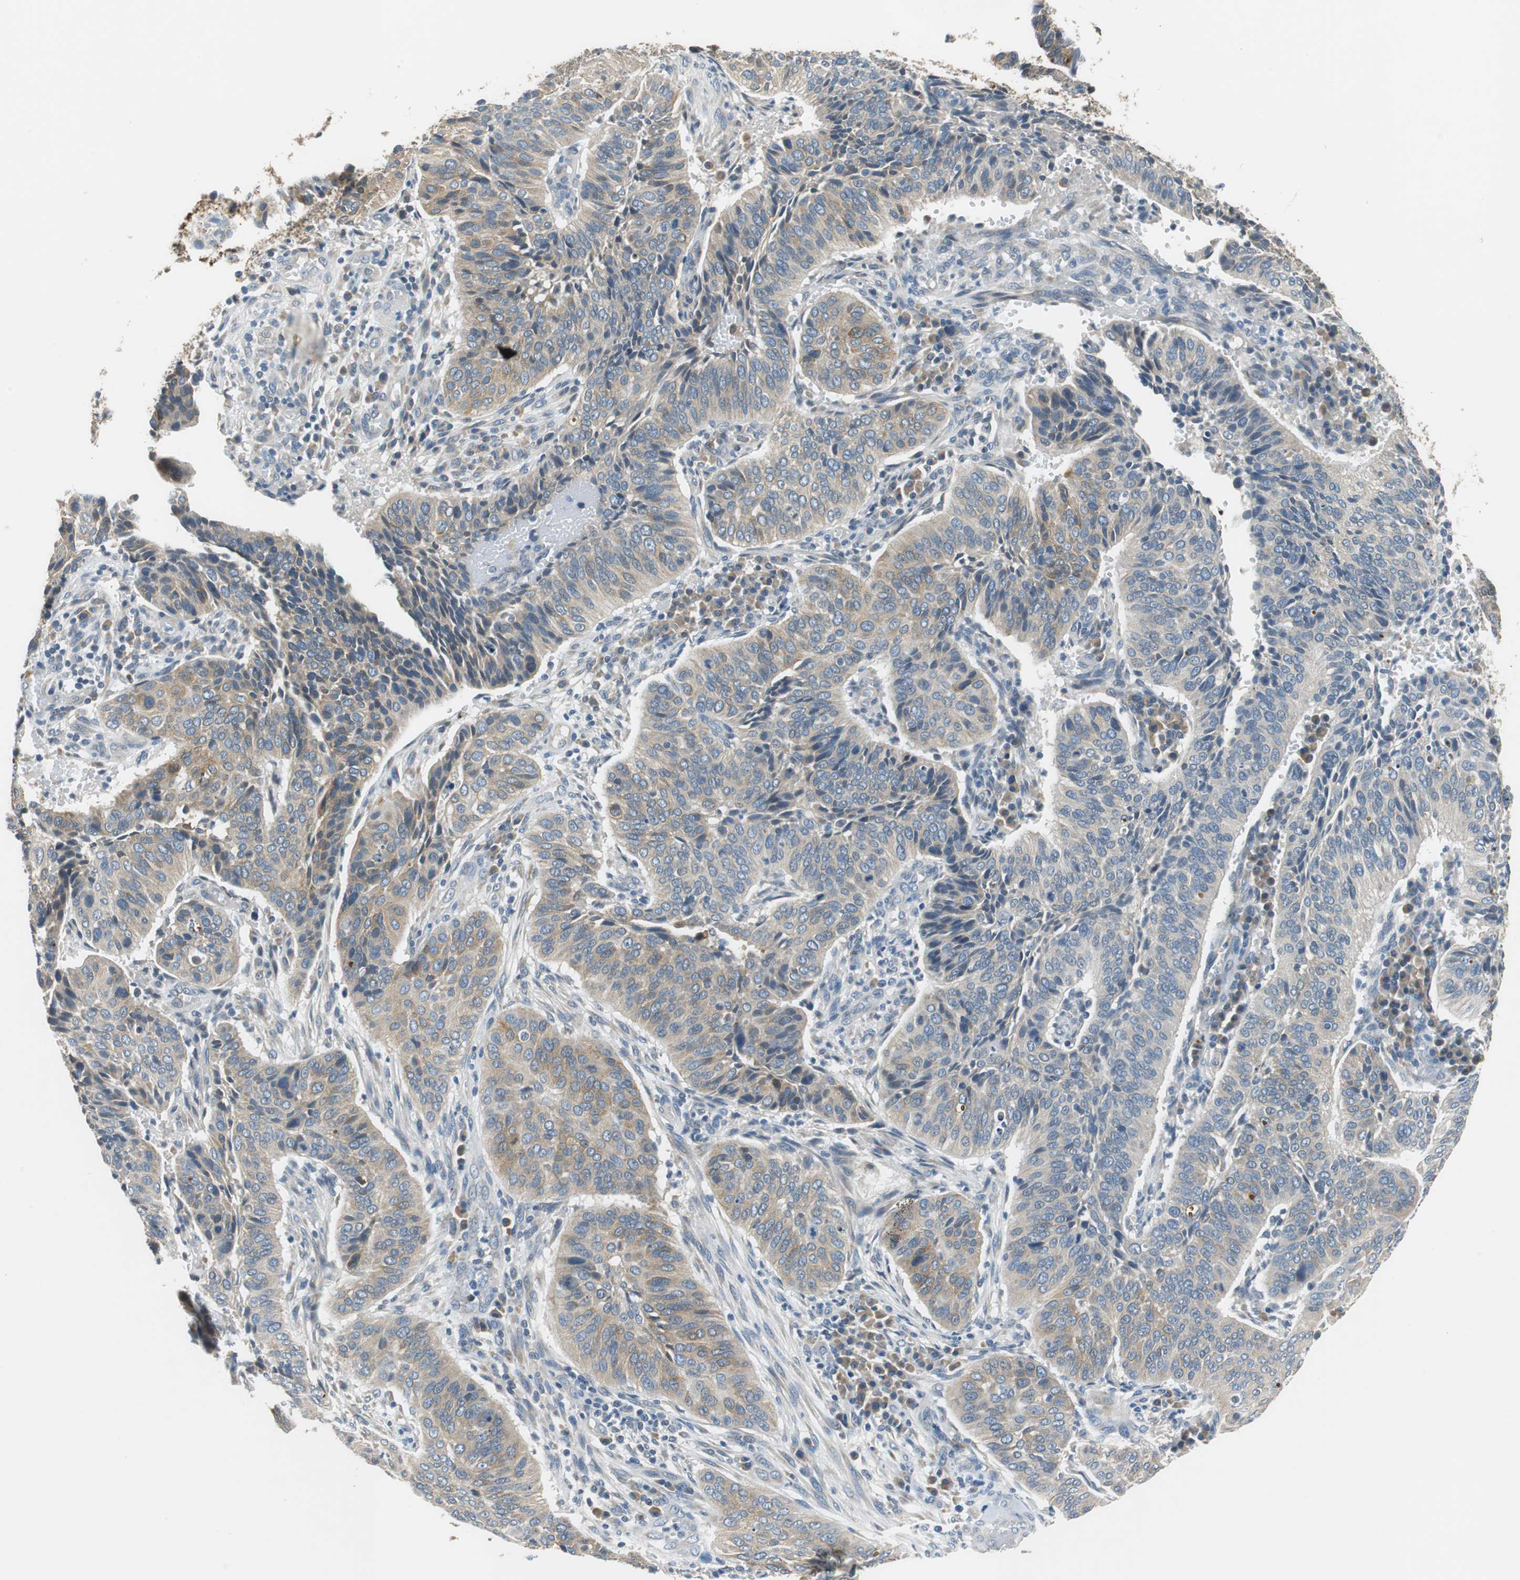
{"staining": {"intensity": "weak", "quantity": "25%-75%", "location": "cytoplasmic/membranous"}, "tissue": "cervical cancer", "cell_type": "Tumor cells", "image_type": "cancer", "snomed": [{"axis": "morphology", "description": "Squamous cell carcinoma, NOS"}, {"axis": "topography", "description": "Cervix"}], "caption": "Immunohistochemistry (IHC) of human squamous cell carcinoma (cervical) demonstrates low levels of weak cytoplasmic/membranous staining in approximately 25%-75% of tumor cells.", "gene": "FADS2", "patient": {"sex": "female", "age": 39}}